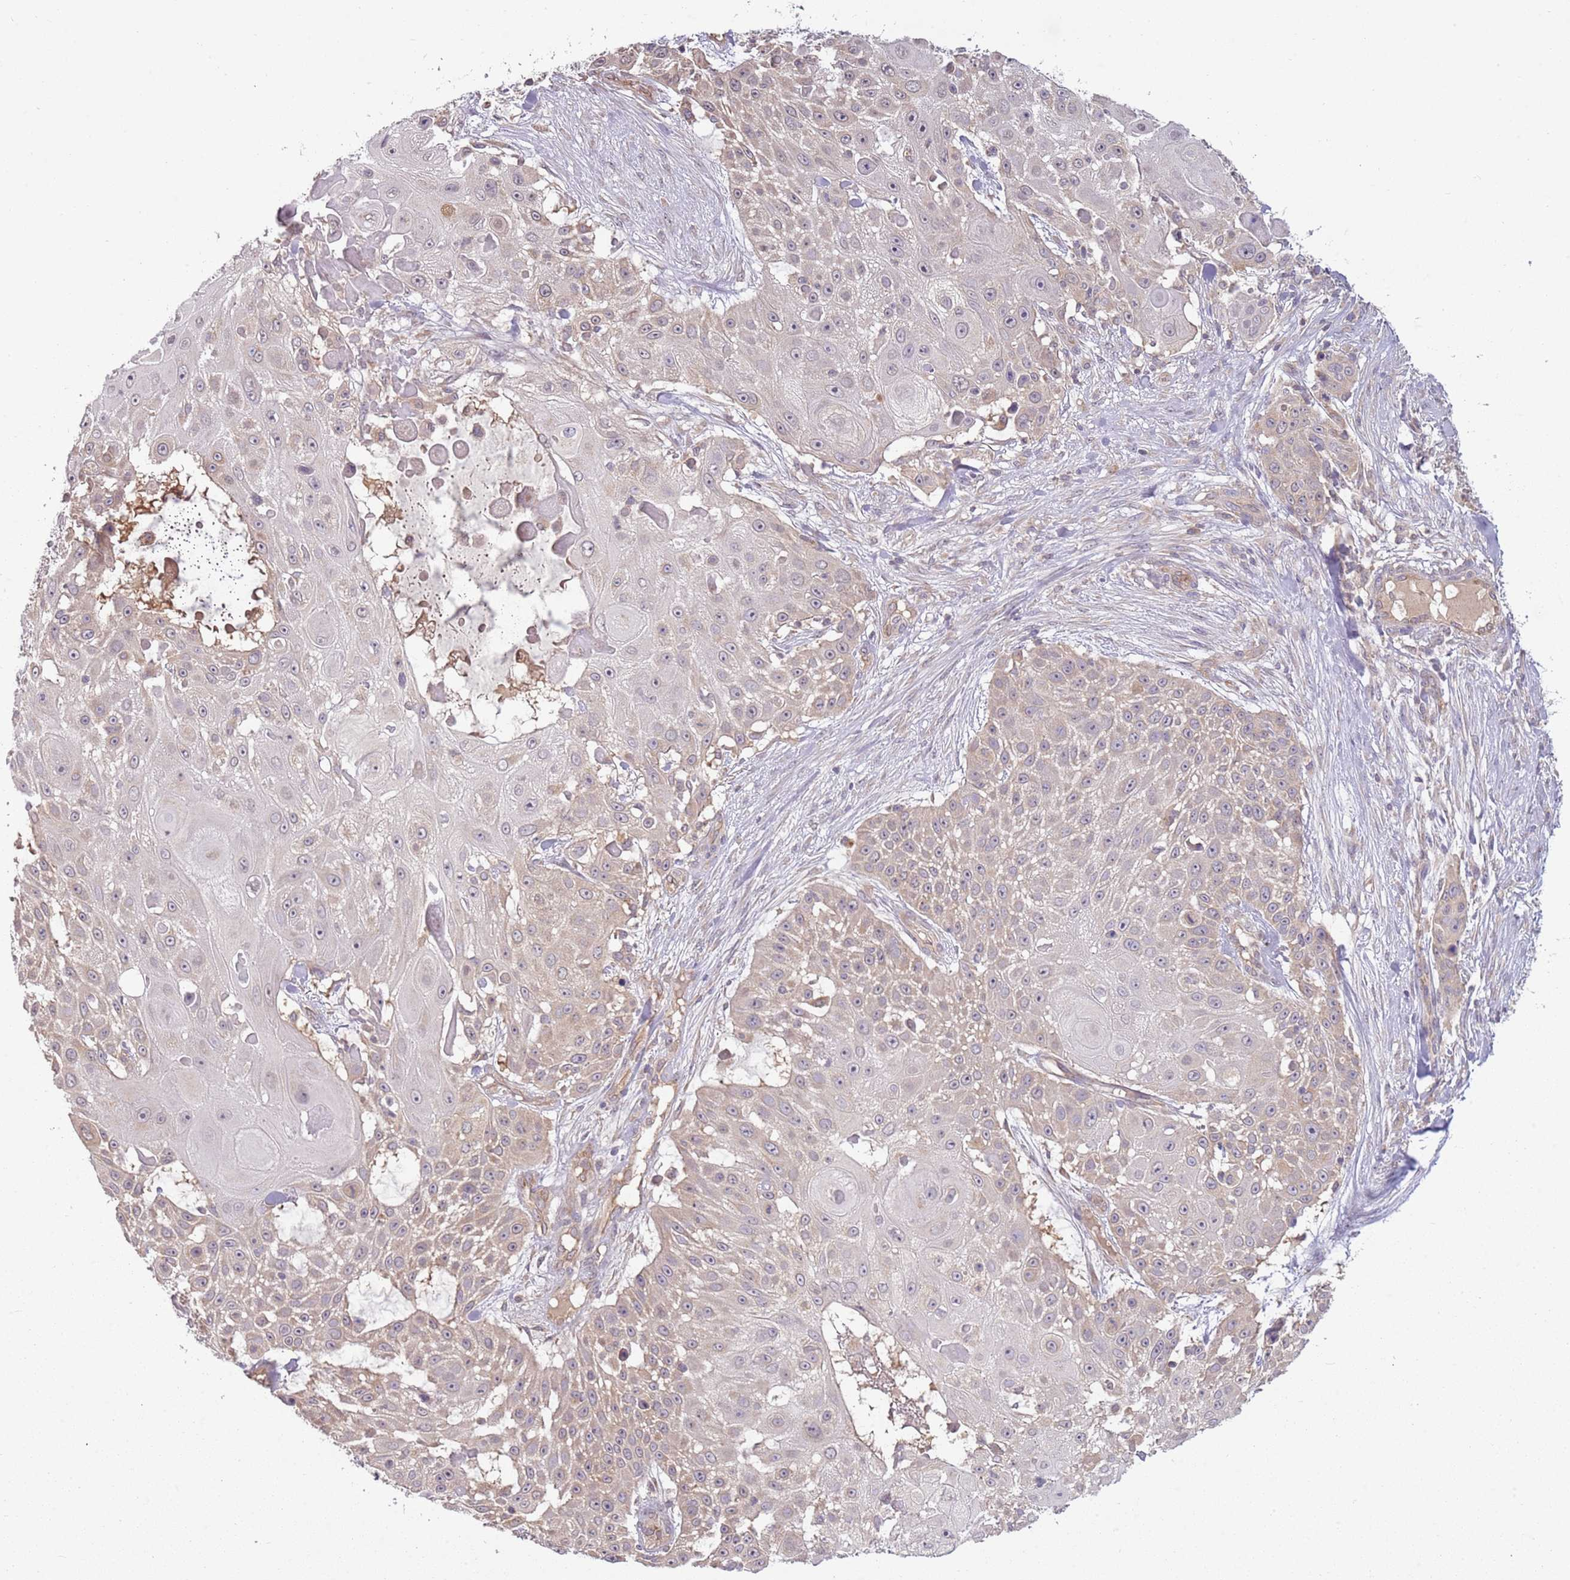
{"staining": {"intensity": "weak", "quantity": "25%-75%", "location": "cytoplasmic/membranous"}, "tissue": "skin cancer", "cell_type": "Tumor cells", "image_type": "cancer", "snomed": [{"axis": "morphology", "description": "Squamous cell carcinoma, NOS"}, {"axis": "topography", "description": "Skin"}], "caption": "This micrograph reveals immunohistochemistry (IHC) staining of skin cancer, with low weak cytoplasmic/membranous staining in approximately 25%-75% of tumor cells.", "gene": "SKOR2", "patient": {"sex": "female", "age": 86}}